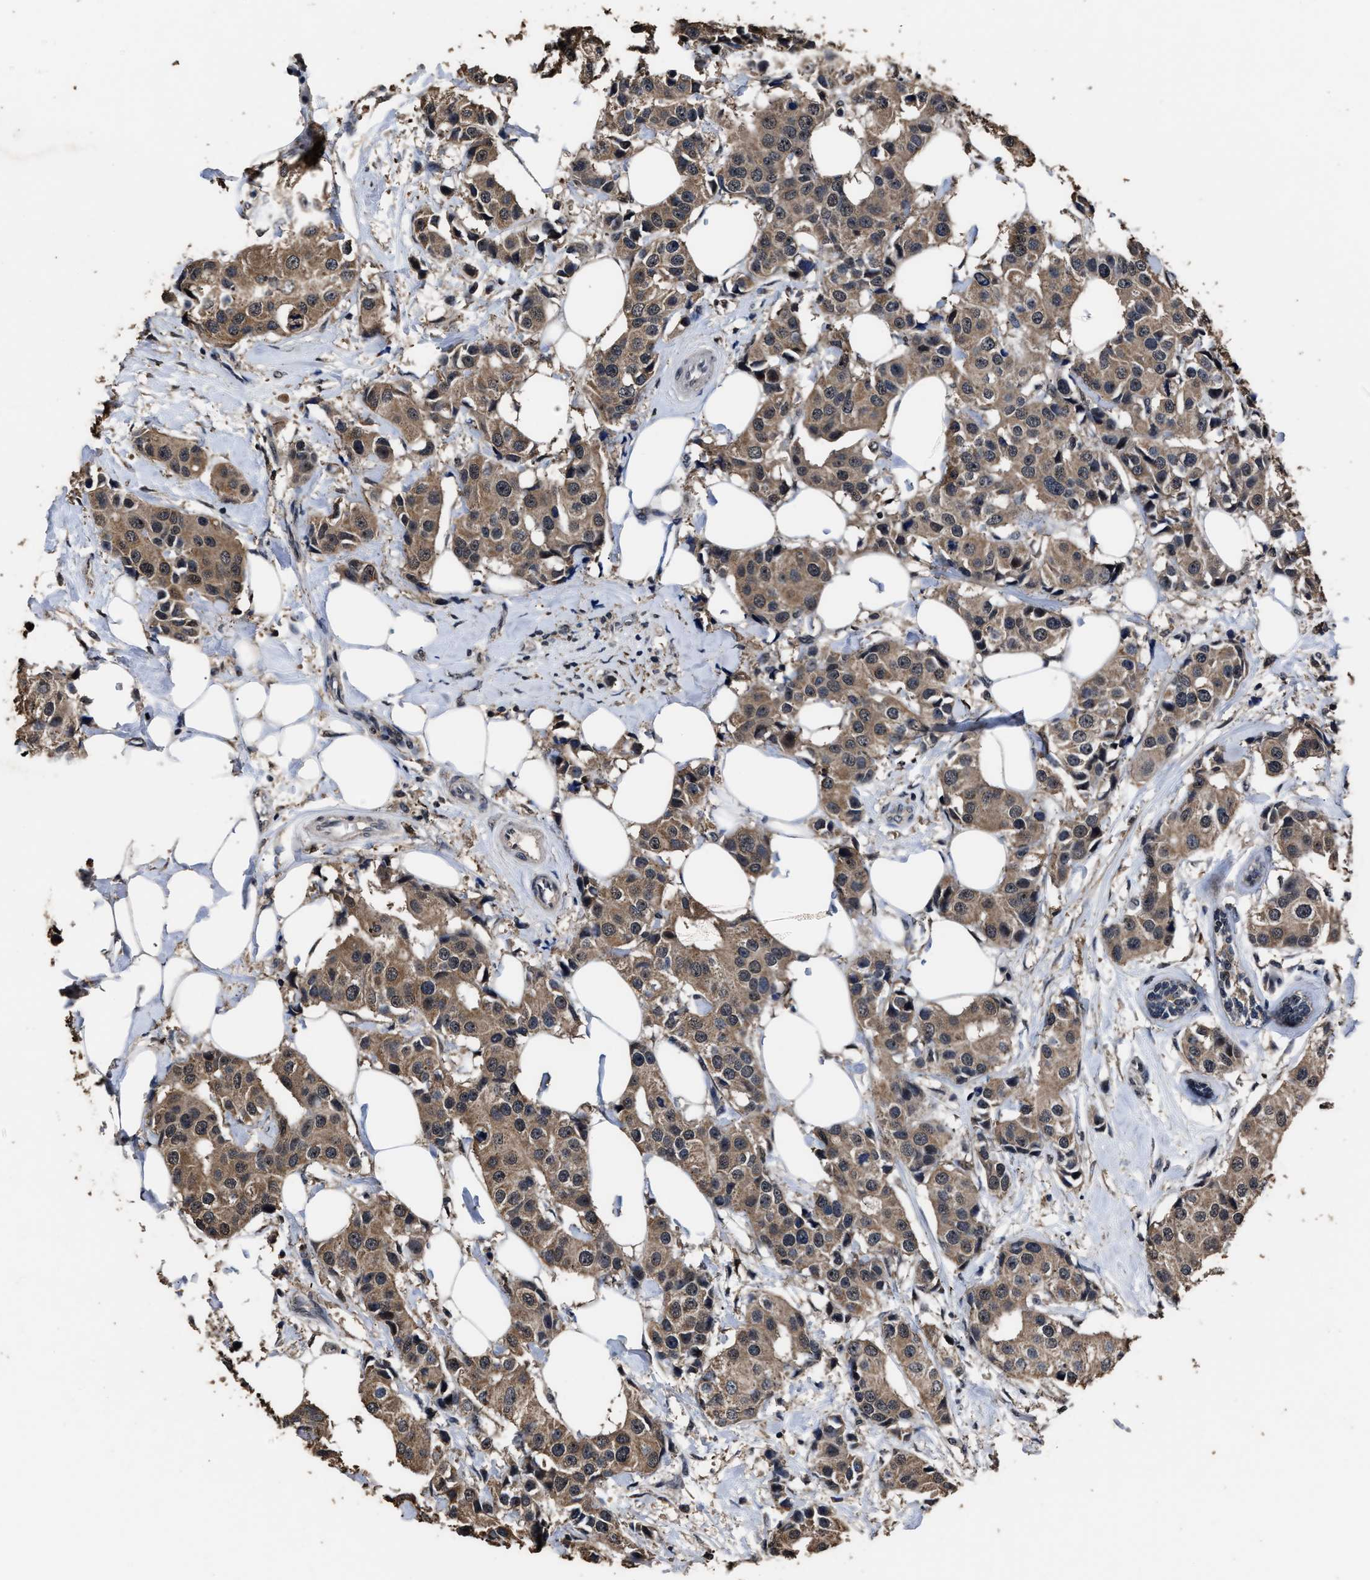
{"staining": {"intensity": "moderate", "quantity": ">75%", "location": "cytoplasmic/membranous"}, "tissue": "breast cancer", "cell_type": "Tumor cells", "image_type": "cancer", "snomed": [{"axis": "morphology", "description": "Normal tissue, NOS"}, {"axis": "morphology", "description": "Duct carcinoma"}, {"axis": "topography", "description": "Breast"}], "caption": "Protein analysis of breast intraductal carcinoma tissue reveals moderate cytoplasmic/membranous staining in about >75% of tumor cells.", "gene": "RSBN1L", "patient": {"sex": "female", "age": 39}}